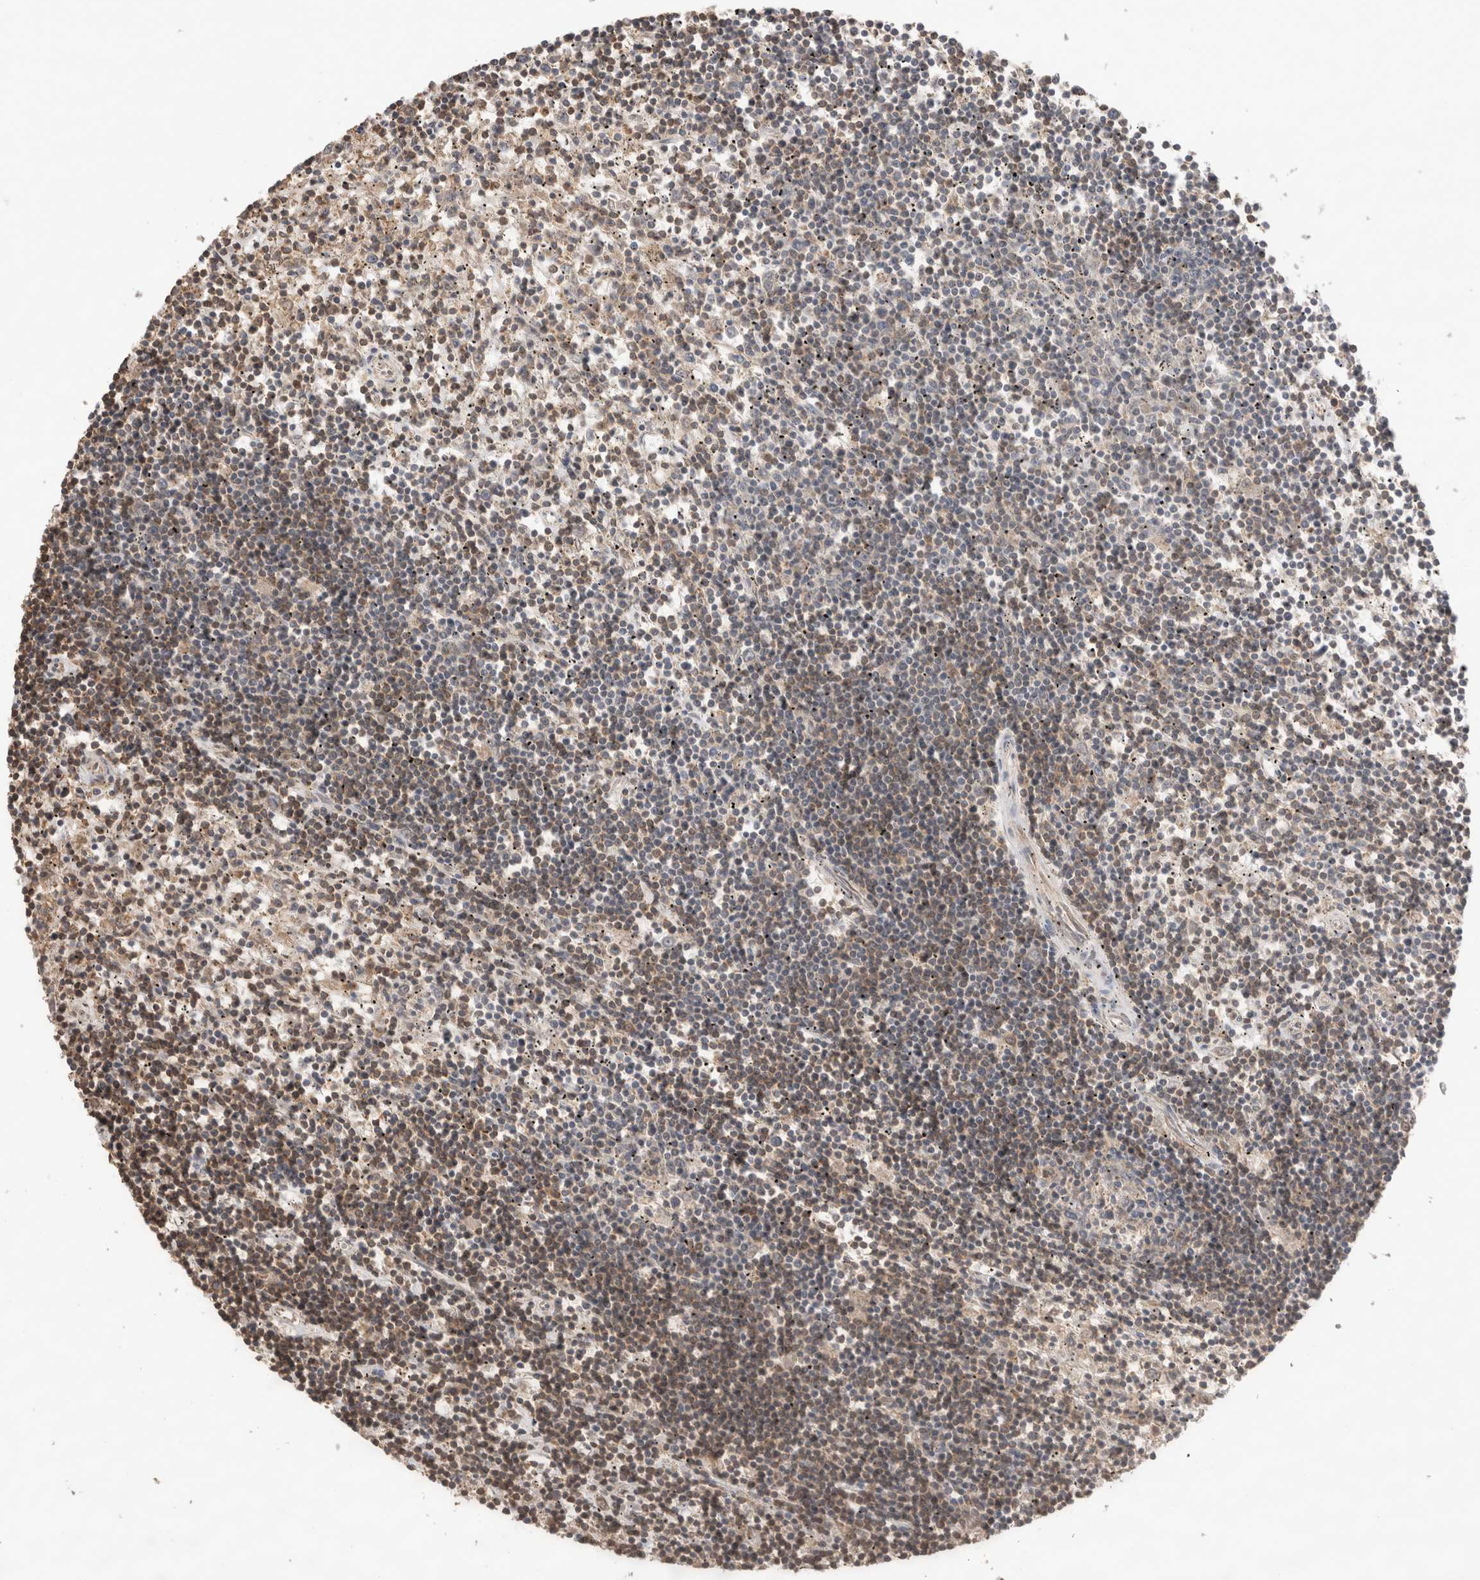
{"staining": {"intensity": "moderate", "quantity": "25%-75%", "location": "cytoplasmic/membranous"}, "tissue": "lymphoma", "cell_type": "Tumor cells", "image_type": "cancer", "snomed": [{"axis": "morphology", "description": "Malignant lymphoma, non-Hodgkin's type, Low grade"}, {"axis": "topography", "description": "Spleen"}], "caption": "Lymphoma was stained to show a protein in brown. There is medium levels of moderate cytoplasmic/membranous staining in about 25%-75% of tumor cells. (brown staining indicates protein expression, while blue staining denotes nuclei).", "gene": "IMMP2L", "patient": {"sex": "male", "age": 76}}